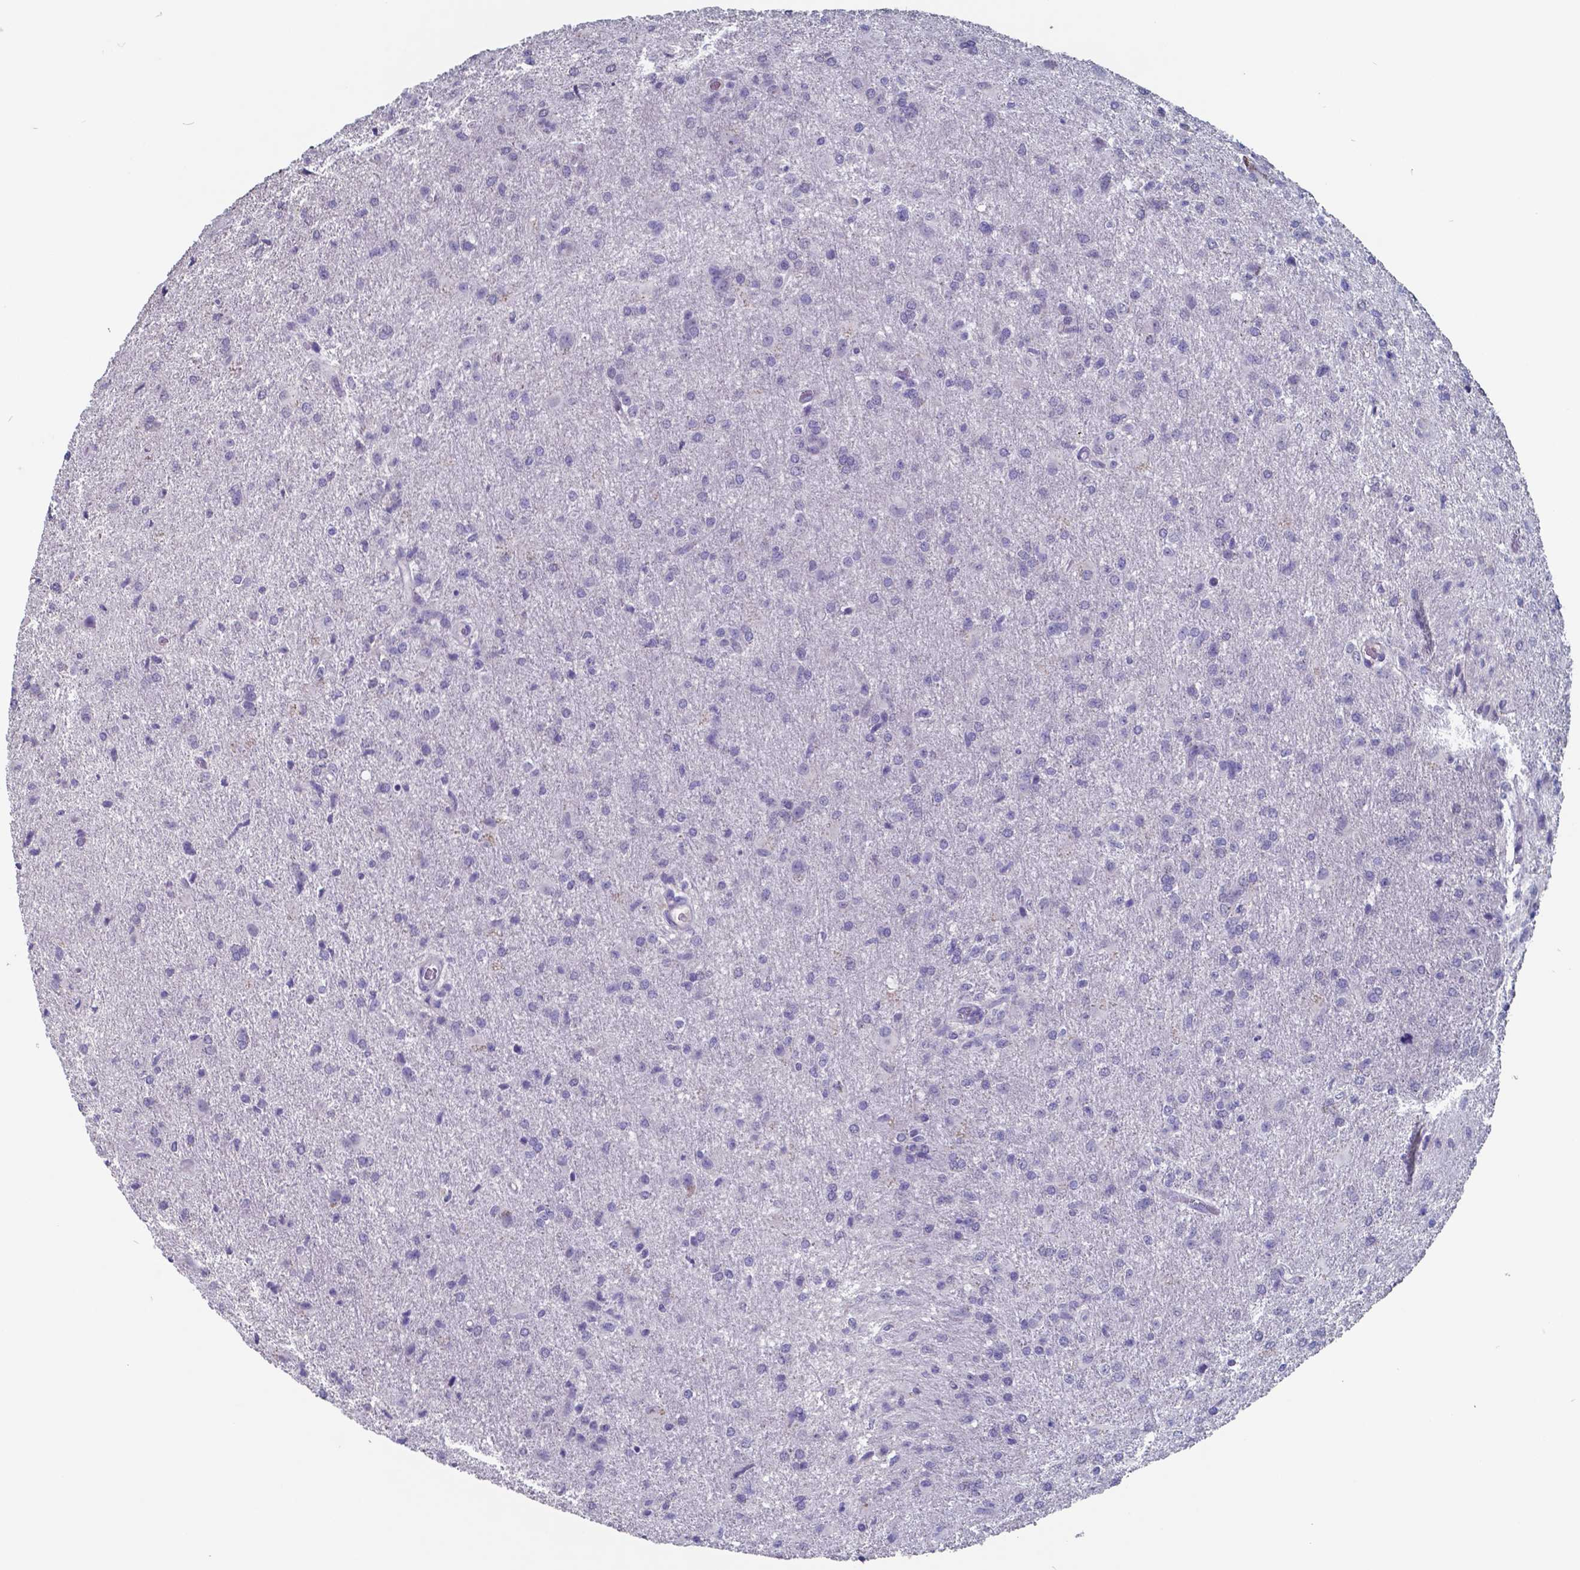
{"staining": {"intensity": "negative", "quantity": "none", "location": "none"}, "tissue": "glioma", "cell_type": "Tumor cells", "image_type": "cancer", "snomed": [{"axis": "morphology", "description": "Glioma, malignant, High grade"}, {"axis": "topography", "description": "Brain"}], "caption": "DAB (3,3'-diaminobenzidine) immunohistochemical staining of malignant high-grade glioma exhibits no significant staining in tumor cells.", "gene": "TTR", "patient": {"sex": "male", "age": 68}}